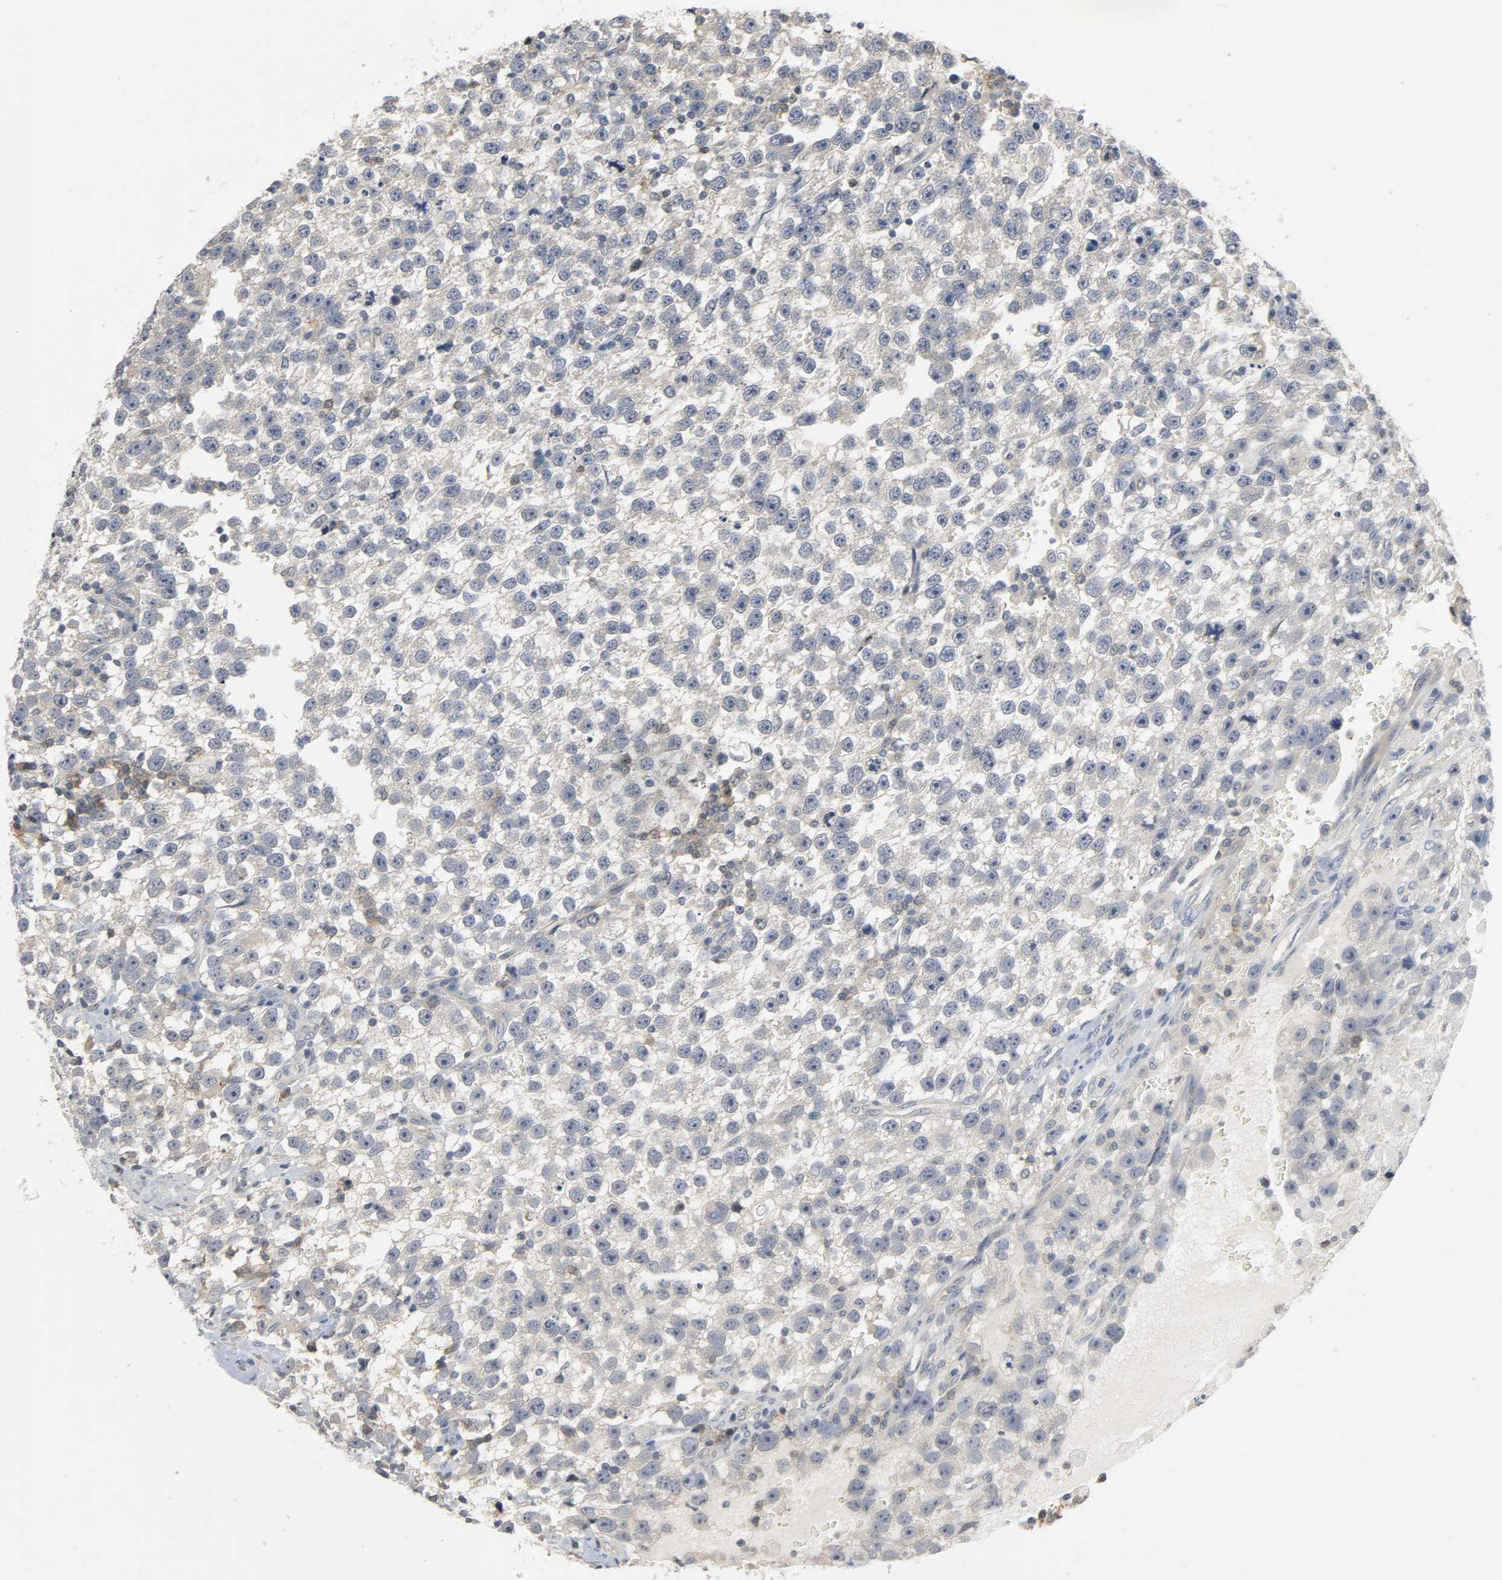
{"staining": {"intensity": "negative", "quantity": "none", "location": "none"}, "tissue": "testis cancer", "cell_type": "Tumor cells", "image_type": "cancer", "snomed": [{"axis": "morphology", "description": "Seminoma, NOS"}, {"axis": "topography", "description": "Testis"}], "caption": "Testis seminoma stained for a protein using IHC reveals no staining tumor cells.", "gene": "CD4", "patient": {"sex": "male", "age": 33}}